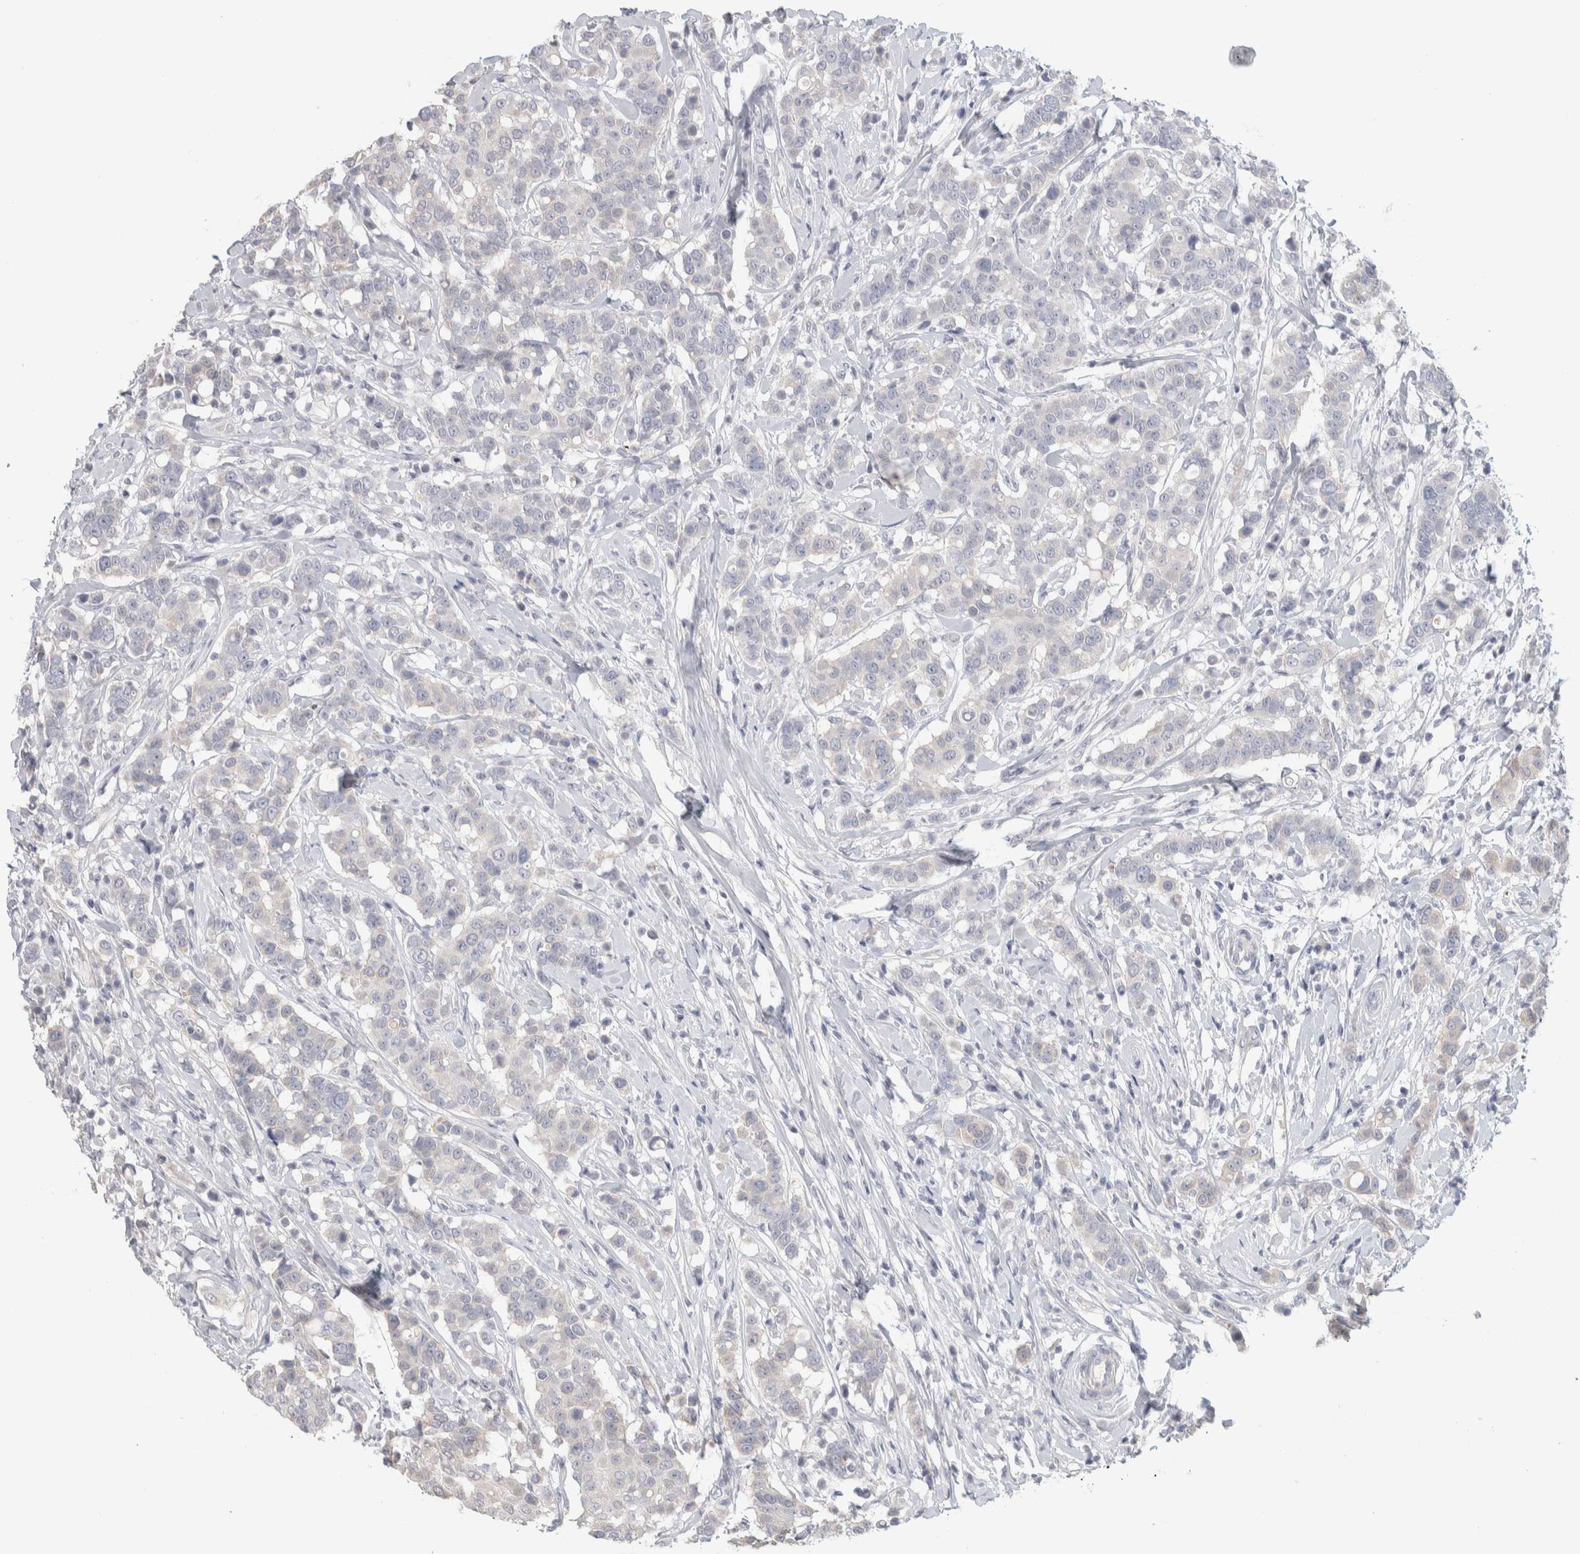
{"staining": {"intensity": "negative", "quantity": "none", "location": "none"}, "tissue": "breast cancer", "cell_type": "Tumor cells", "image_type": "cancer", "snomed": [{"axis": "morphology", "description": "Duct carcinoma"}, {"axis": "topography", "description": "Breast"}], "caption": "Tumor cells are negative for brown protein staining in breast cancer.", "gene": "DCXR", "patient": {"sex": "female", "age": 27}}